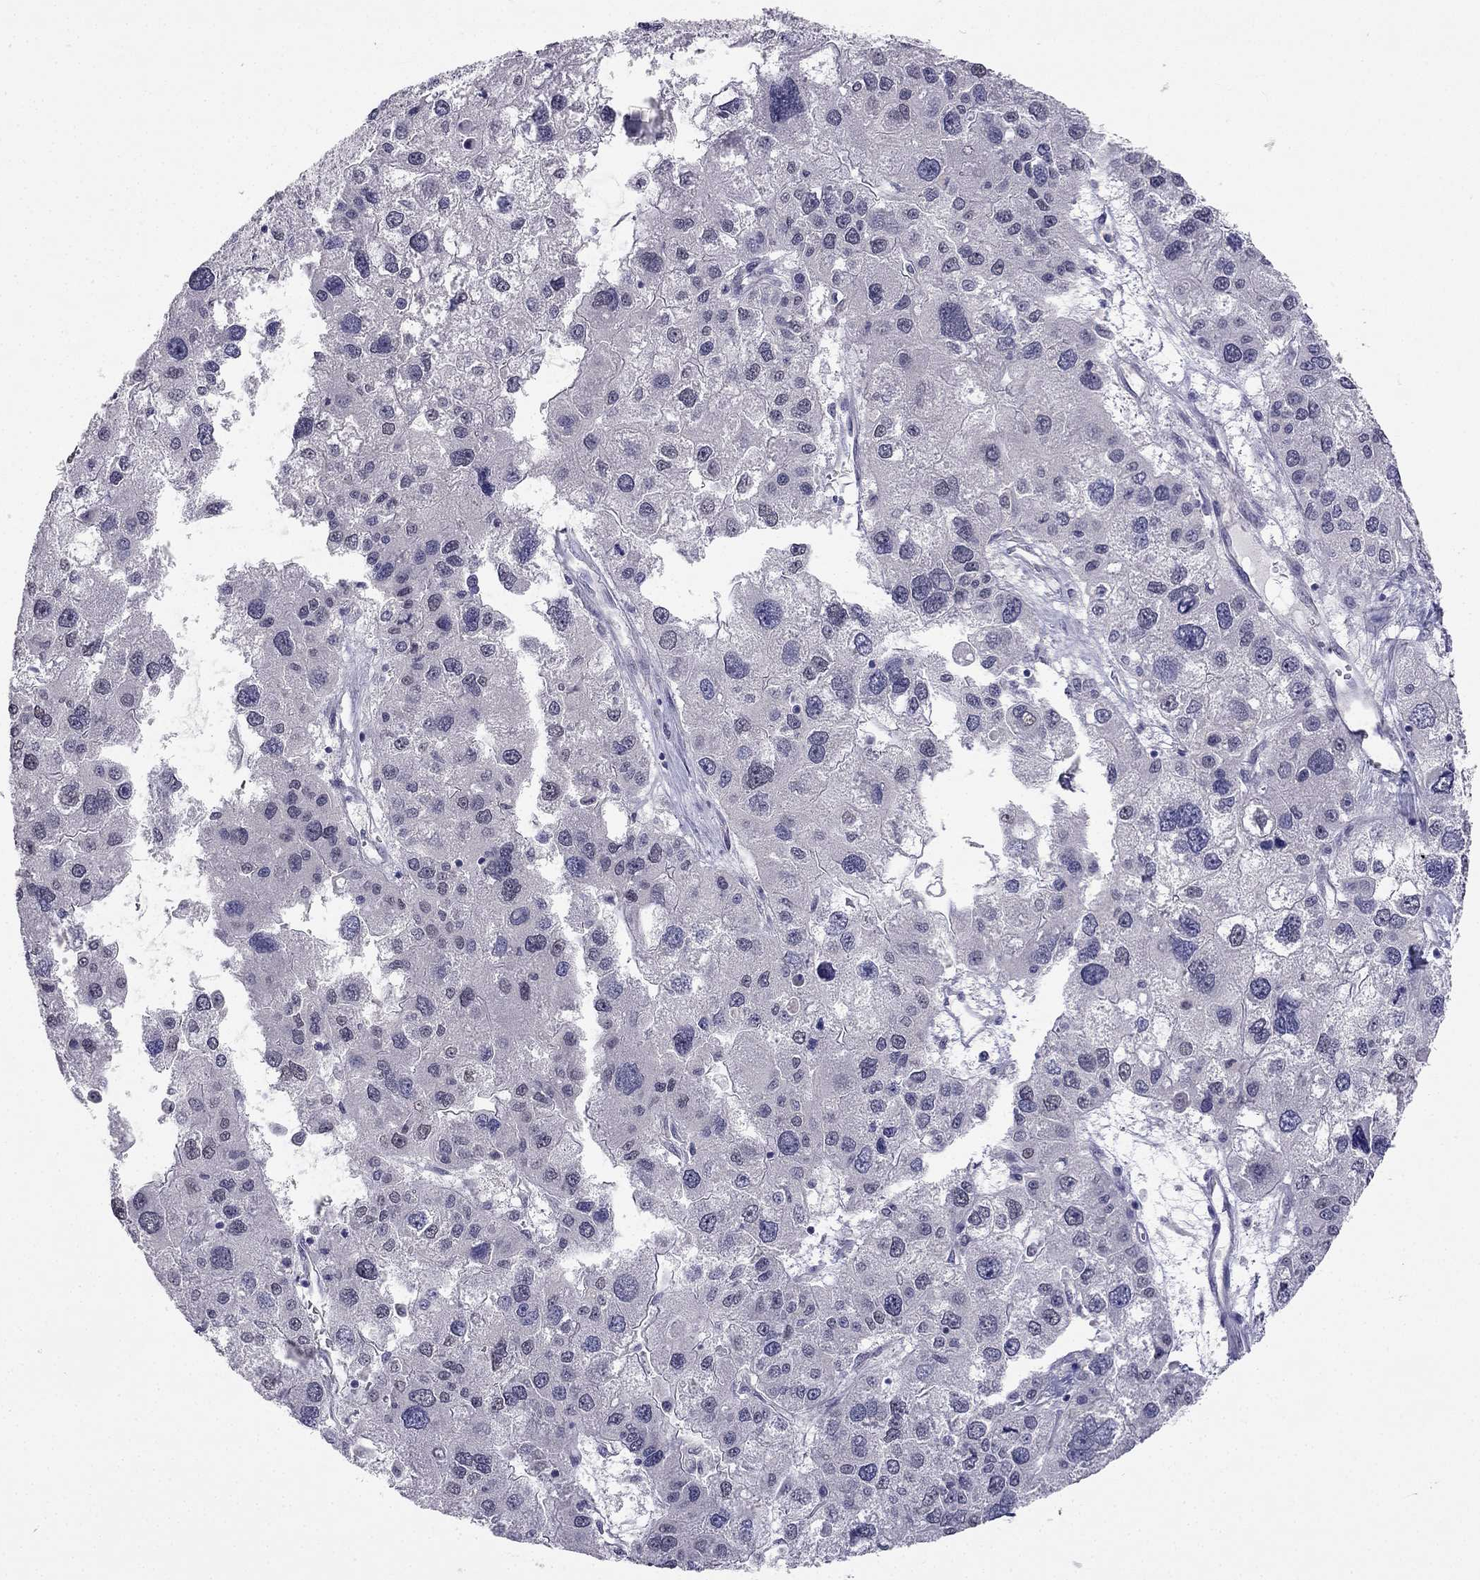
{"staining": {"intensity": "negative", "quantity": "none", "location": "none"}, "tissue": "liver cancer", "cell_type": "Tumor cells", "image_type": "cancer", "snomed": [{"axis": "morphology", "description": "Carcinoma, Hepatocellular, NOS"}, {"axis": "topography", "description": "Liver"}], "caption": "Immunohistochemical staining of liver cancer (hepatocellular carcinoma) exhibits no significant positivity in tumor cells. Brightfield microscopy of IHC stained with DAB (brown) and hematoxylin (blue), captured at high magnification.", "gene": "C16orf89", "patient": {"sex": "male", "age": 73}}